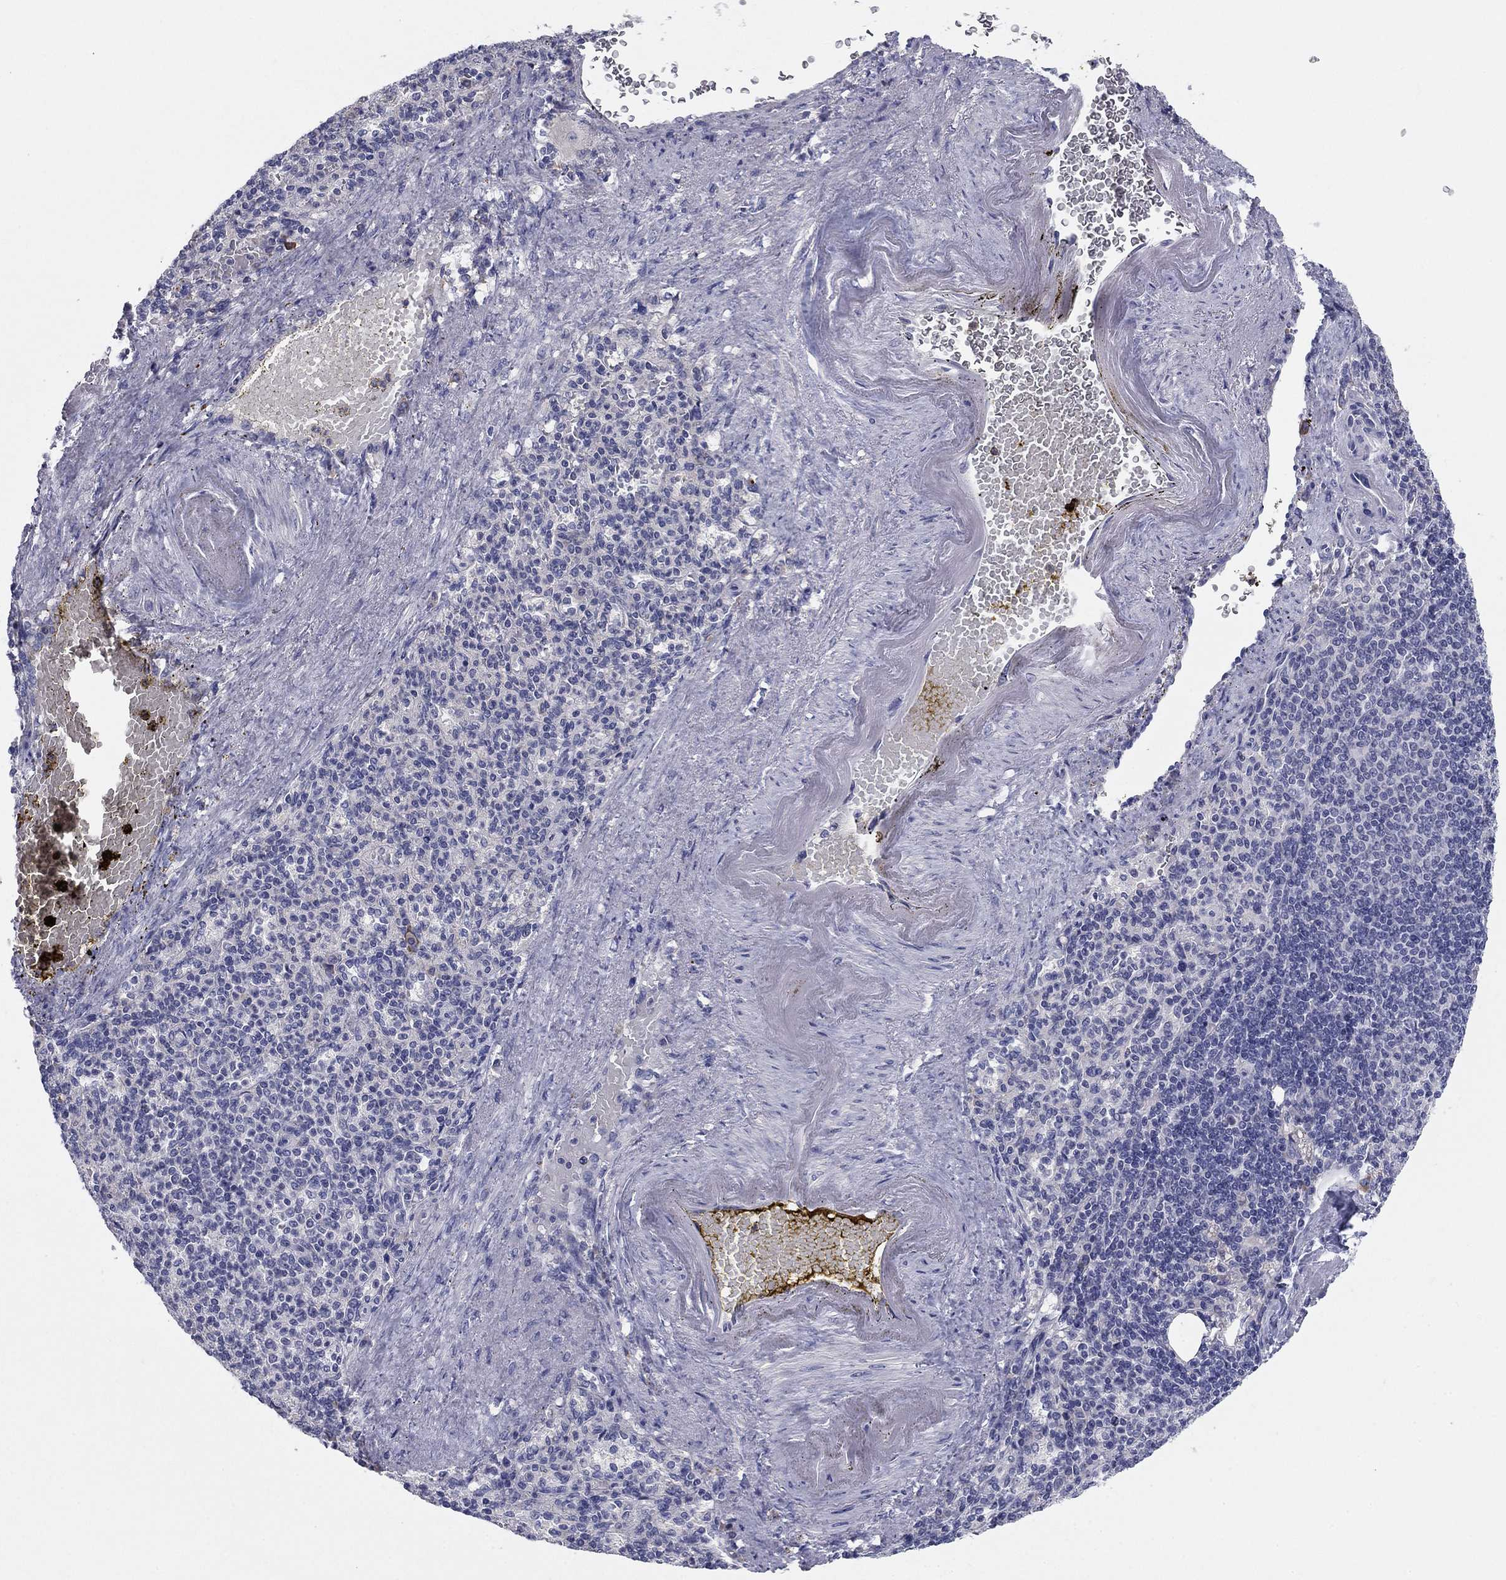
{"staining": {"intensity": "negative", "quantity": "none", "location": "none"}, "tissue": "spleen", "cell_type": "Cells in red pulp", "image_type": "normal", "snomed": [{"axis": "morphology", "description": "Normal tissue, NOS"}, {"axis": "topography", "description": "Spleen"}], "caption": "Cells in red pulp show no significant protein positivity in unremarkable spleen. (Stains: DAB IHC with hematoxylin counter stain, Microscopy: brightfield microscopy at high magnification).", "gene": "GRK7", "patient": {"sex": "female", "age": 74}}